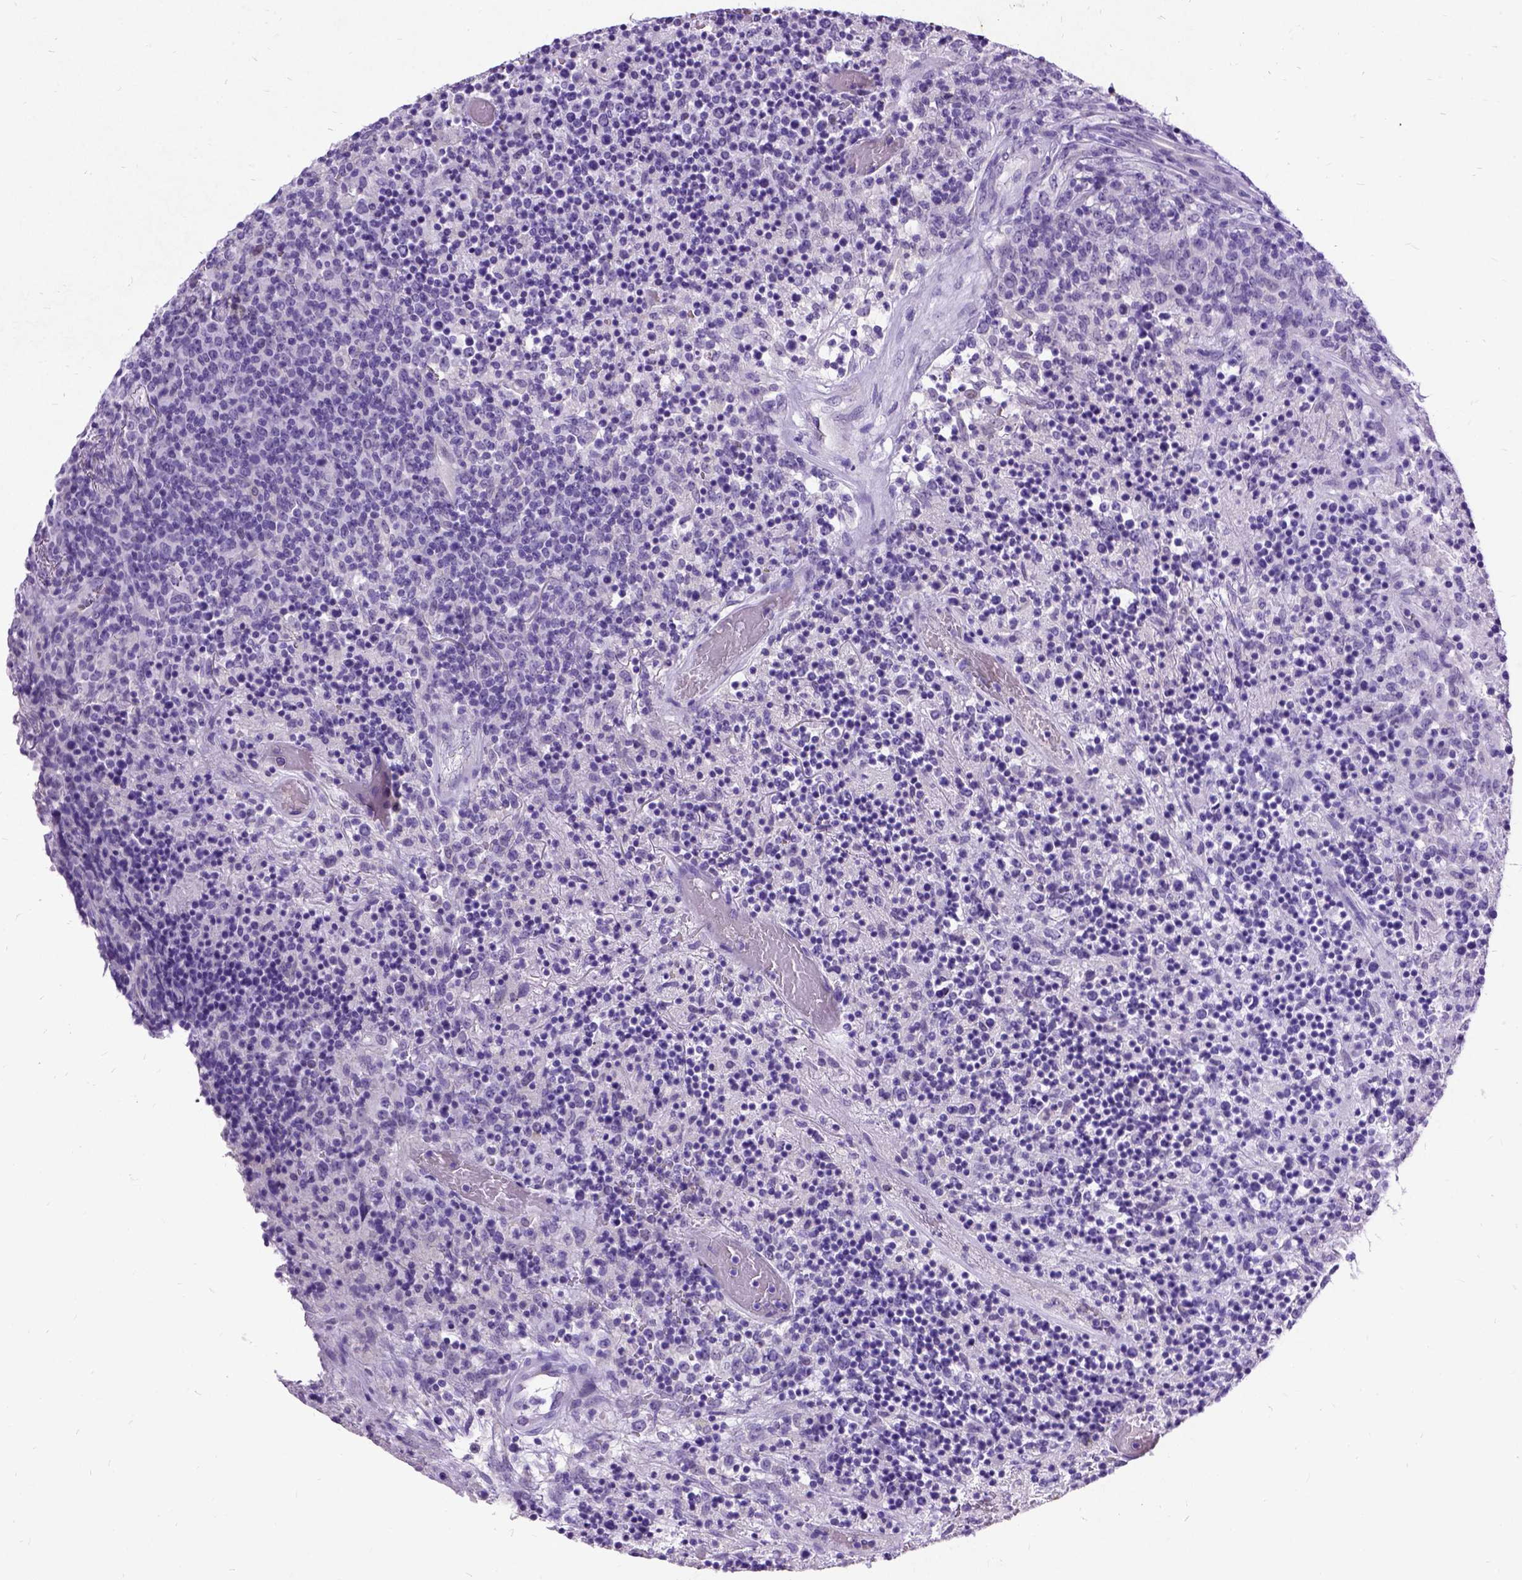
{"staining": {"intensity": "negative", "quantity": "none", "location": "none"}, "tissue": "lymphoma", "cell_type": "Tumor cells", "image_type": "cancer", "snomed": [{"axis": "morphology", "description": "Malignant lymphoma, non-Hodgkin's type, High grade"}, {"axis": "topography", "description": "Lung"}], "caption": "Immunohistochemical staining of lymphoma displays no significant positivity in tumor cells.", "gene": "NEUROD4", "patient": {"sex": "male", "age": 79}}